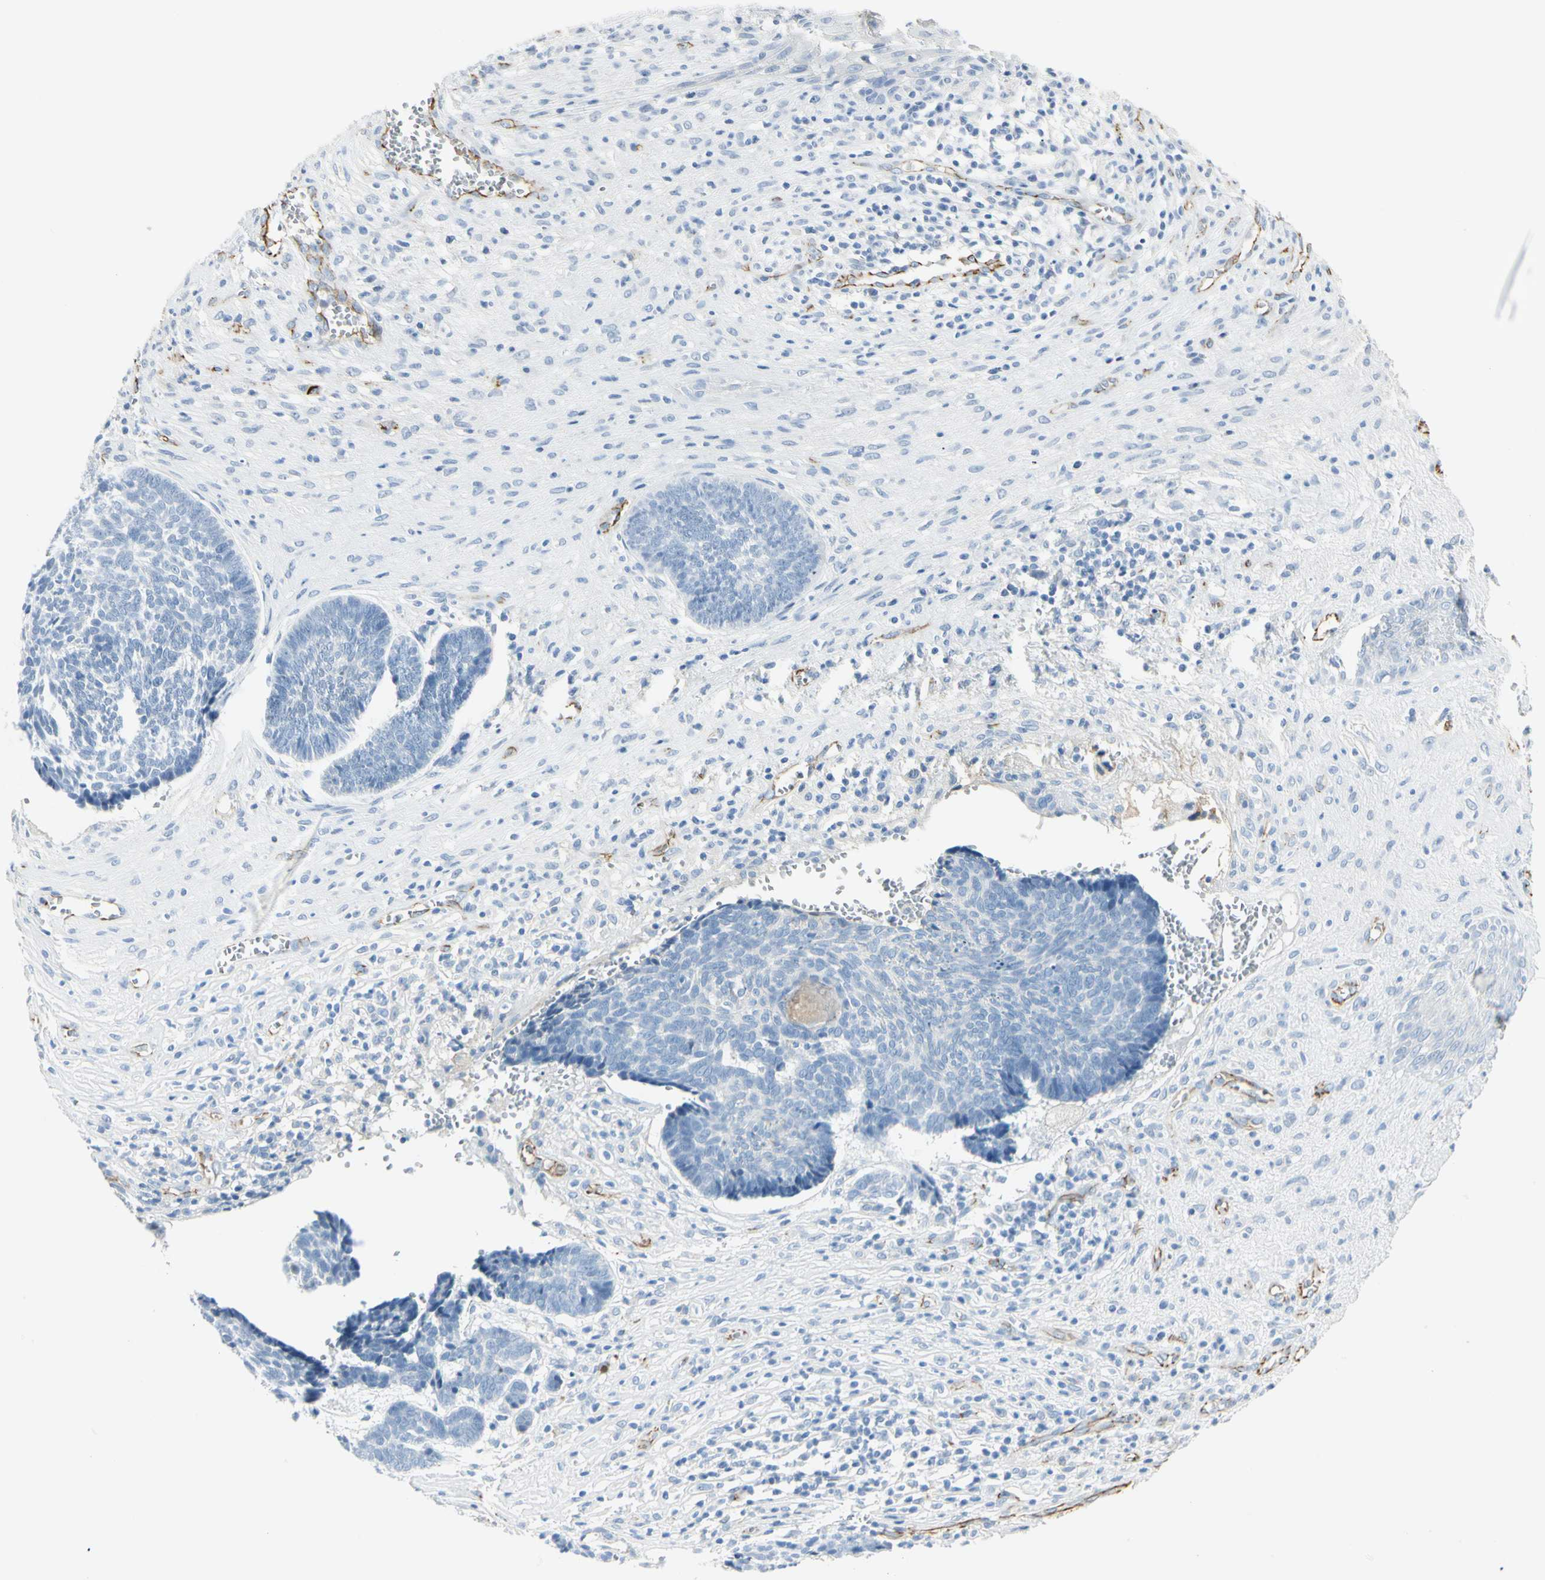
{"staining": {"intensity": "negative", "quantity": "none", "location": "none"}, "tissue": "skin cancer", "cell_type": "Tumor cells", "image_type": "cancer", "snomed": [{"axis": "morphology", "description": "Basal cell carcinoma"}, {"axis": "topography", "description": "Skin"}], "caption": "This is an IHC photomicrograph of skin cancer. There is no staining in tumor cells.", "gene": "VPS9D1", "patient": {"sex": "male", "age": 84}}